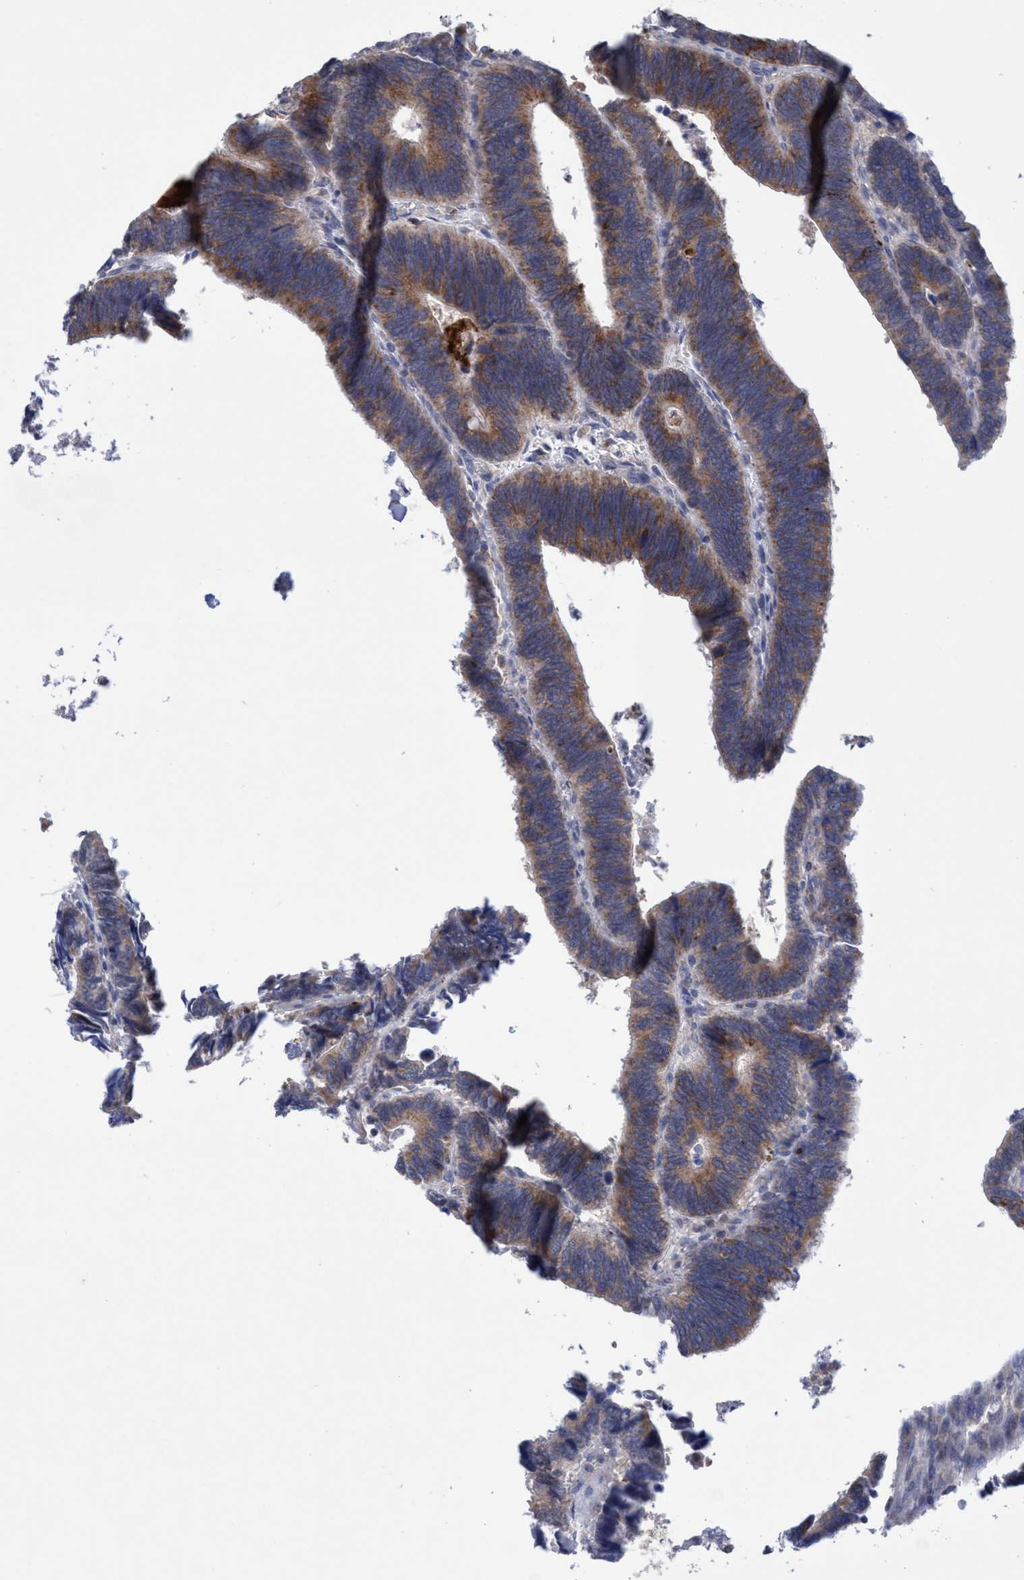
{"staining": {"intensity": "moderate", "quantity": ">75%", "location": "cytoplasmic/membranous"}, "tissue": "colorectal cancer", "cell_type": "Tumor cells", "image_type": "cancer", "snomed": [{"axis": "morphology", "description": "Adenocarcinoma, NOS"}, {"axis": "topography", "description": "Colon"}], "caption": "Brown immunohistochemical staining in colorectal cancer (adenocarcinoma) exhibits moderate cytoplasmic/membranous staining in approximately >75% of tumor cells. (DAB (3,3'-diaminobenzidine) = brown stain, brightfield microscopy at high magnification).", "gene": "P2RY14", "patient": {"sex": "male", "age": 72}}